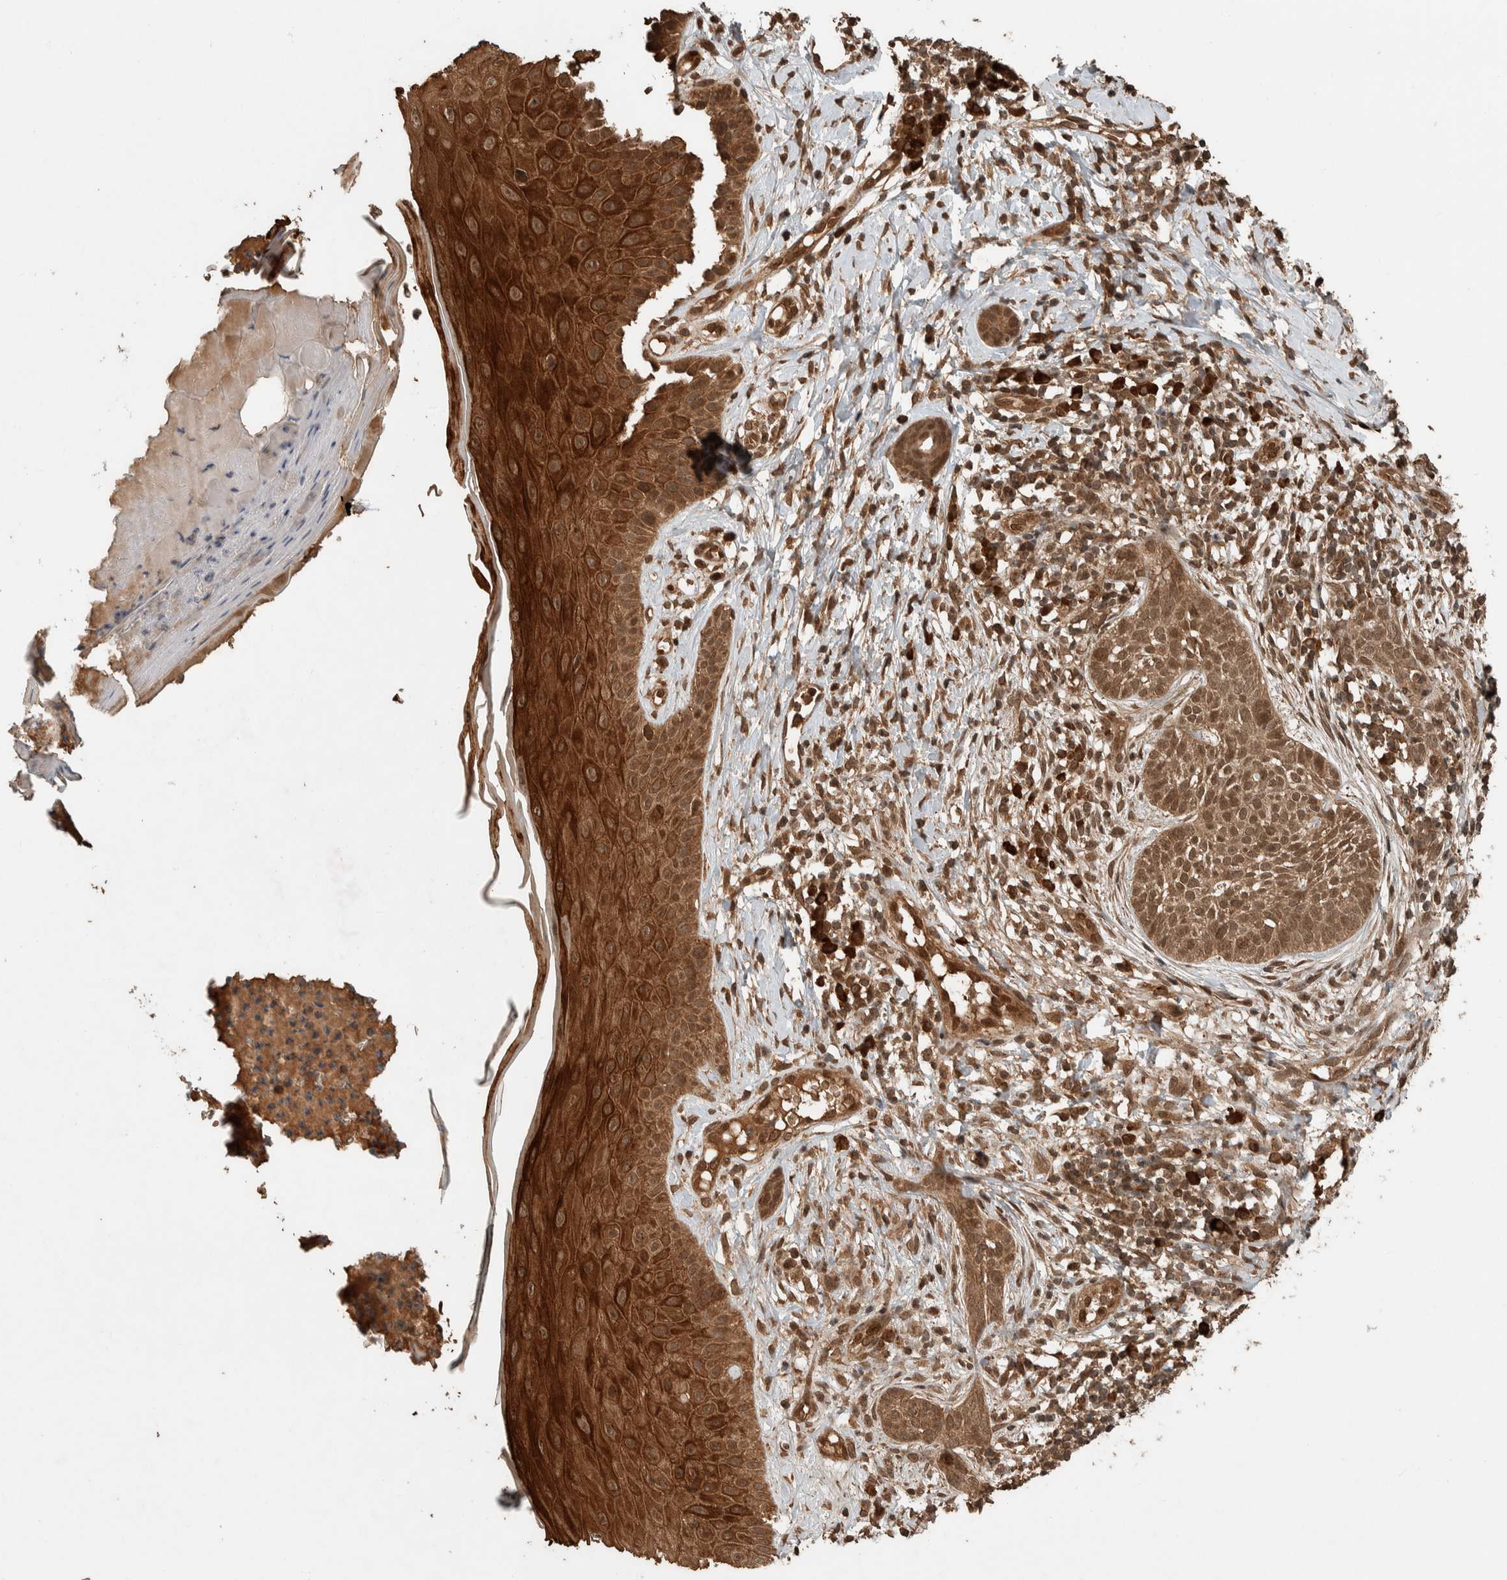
{"staining": {"intensity": "moderate", "quantity": ">75%", "location": "cytoplasmic/membranous,nuclear"}, "tissue": "skin cancer", "cell_type": "Tumor cells", "image_type": "cancer", "snomed": [{"axis": "morphology", "description": "Normal tissue, NOS"}, {"axis": "morphology", "description": "Basal cell carcinoma"}, {"axis": "topography", "description": "Skin"}], "caption": "Skin basal cell carcinoma stained with a protein marker reveals moderate staining in tumor cells.", "gene": "CNTROB", "patient": {"sex": "male", "age": 67}}